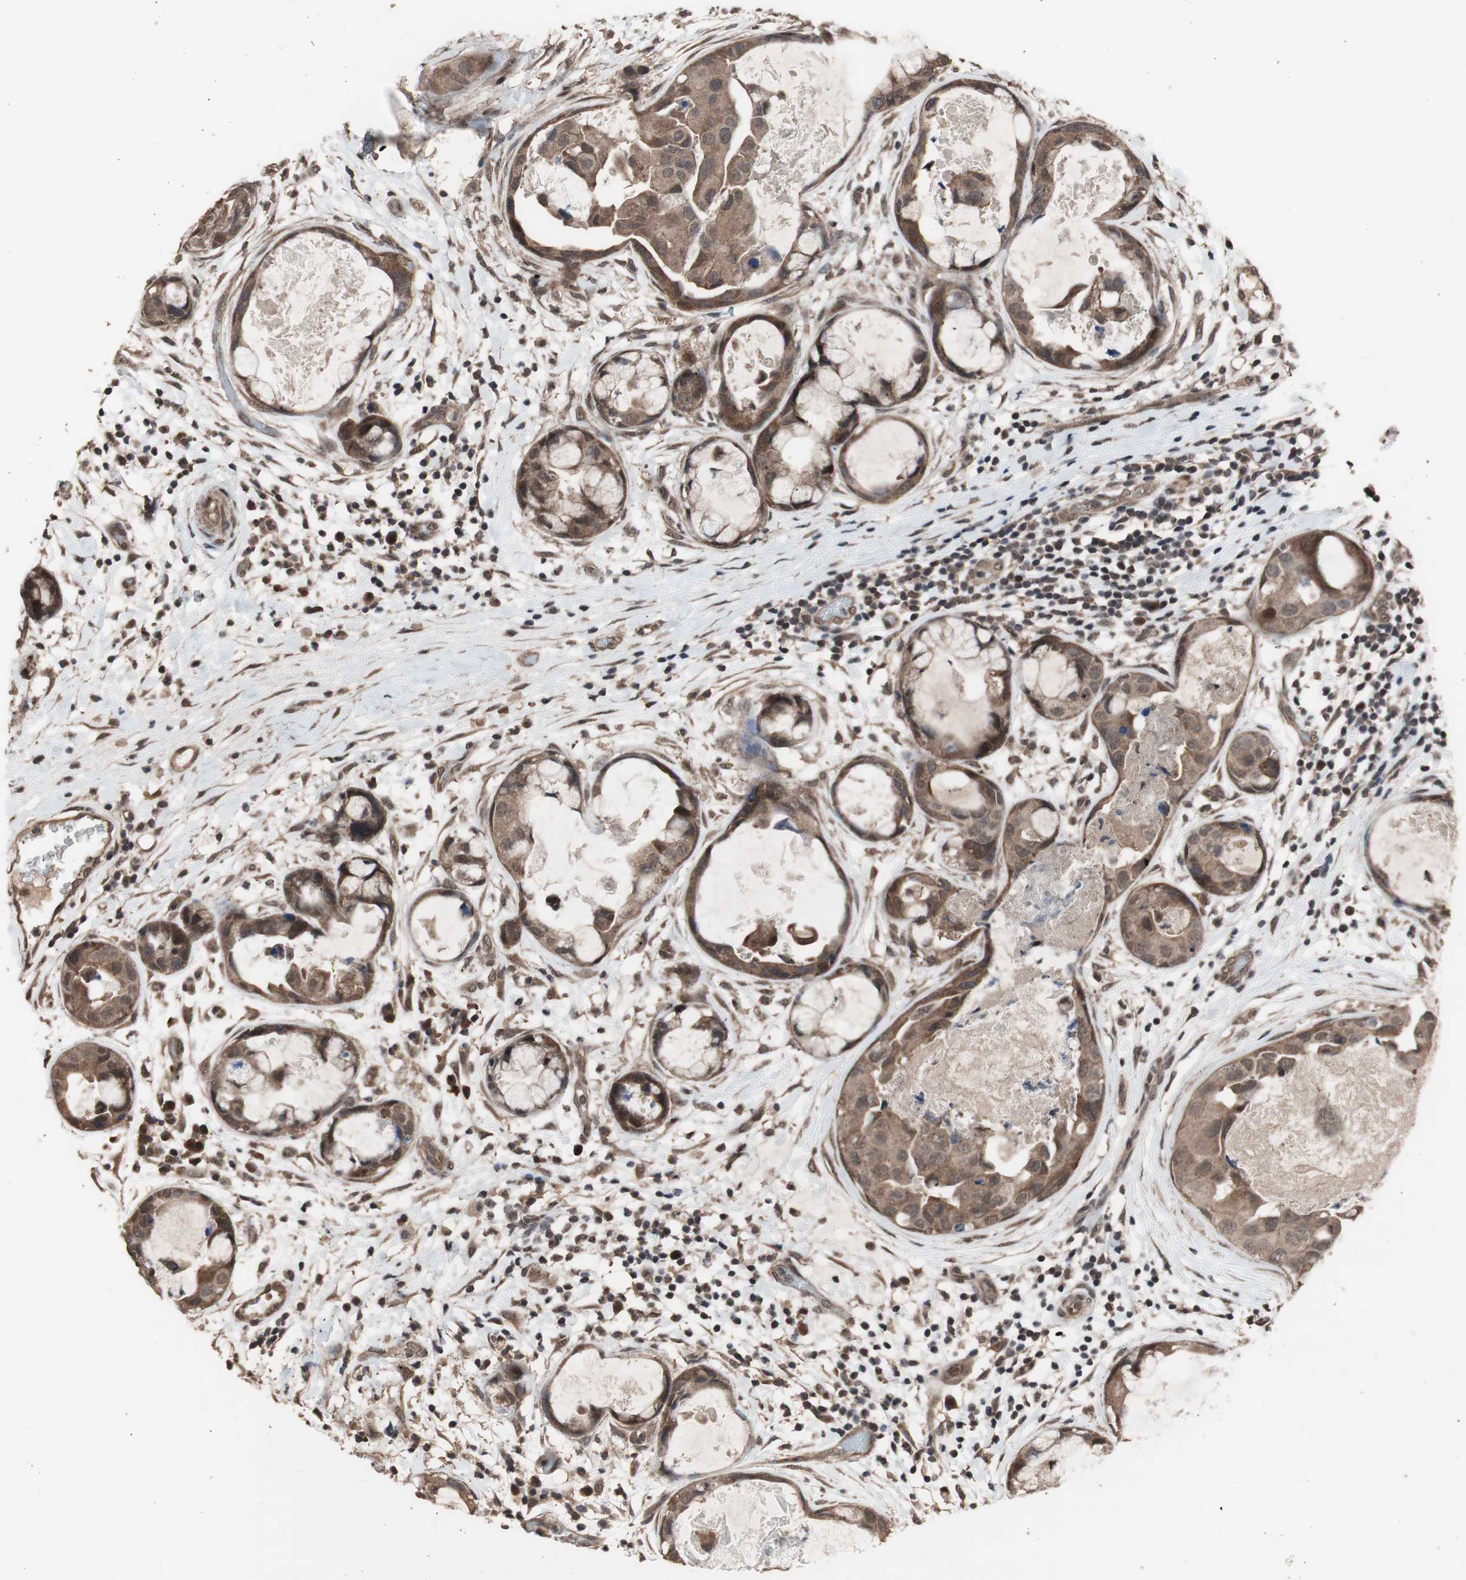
{"staining": {"intensity": "moderate", "quantity": ">75%", "location": "cytoplasmic/membranous"}, "tissue": "breast cancer", "cell_type": "Tumor cells", "image_type": "cancer", "snomed": [{"axis": "morphology", "description": "Duct carcinoma"}, {"axis": "topography", "description": "Breast"}], "caption": "High-magnification brightfield microscopy of breast cancer stained with DAB (brown) and counterstained with hematoxylin (blue). tumor cells exhibit moderate cytoplasmic/membranous expression is identified in about>75% of cells.", "gene": "KANSL1", "patient": {"sex": "female", "age": 40}}